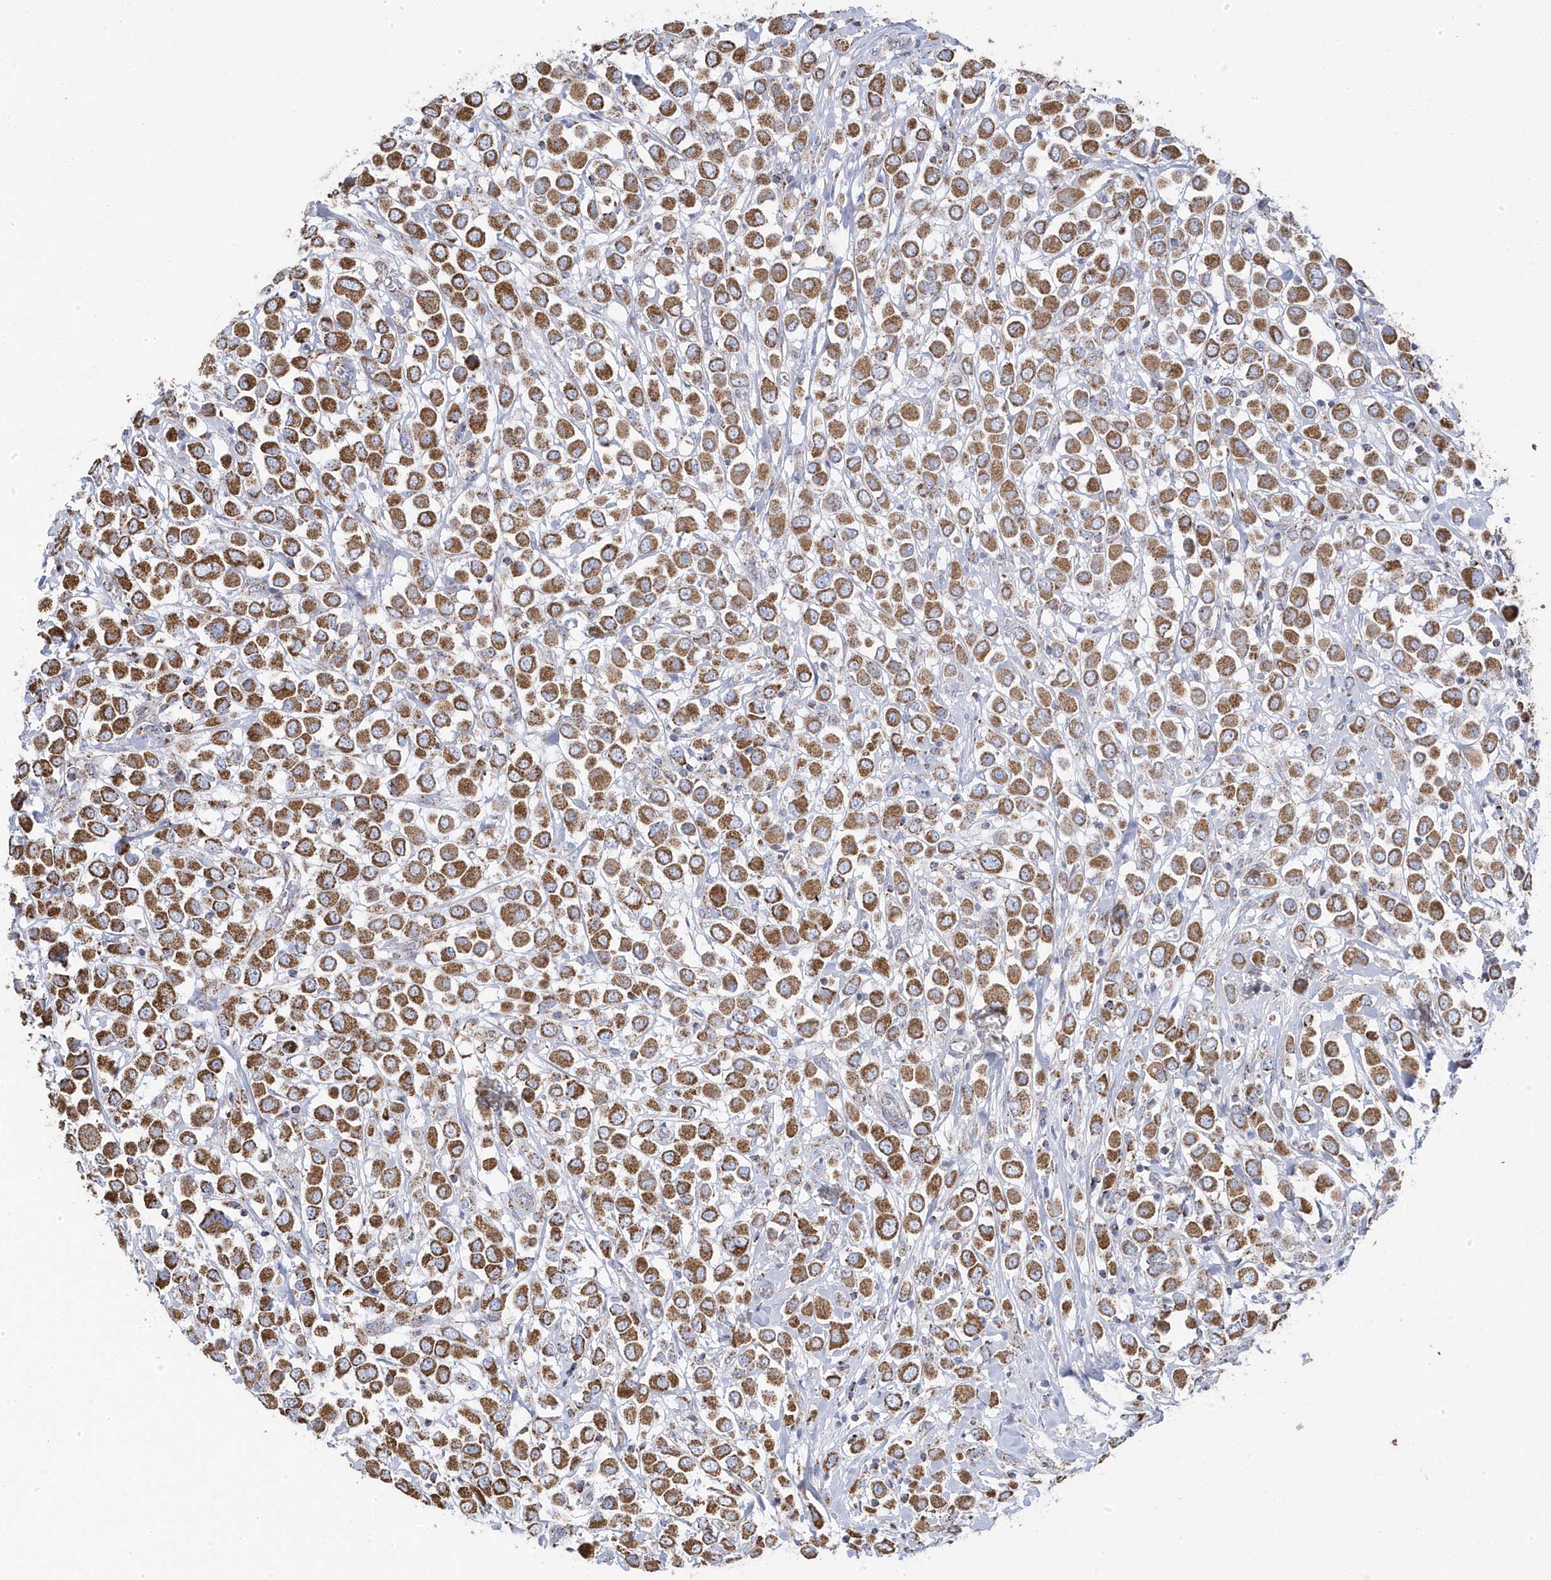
{"staining": {"intensity": "moderate", "quantity": ">75%", "location": "cytoplasmic/membranous"}, "tissue": "breast cancer", "cell_type": "Tumor cells", "image_type": "cancer", "snomed": [{"axis": "morphology", "description": "Duct carcinoma"}, {"axis": "topography", "description": "Breast"}], "caption": "Immunohistochemical staining of breast cancer demonstrates moderate cytoplasmic/membranous protein staining in approximately >75% of tumor cells.", "gene": "GTPBP8", "patient": {"sex": "female", "age": 61}}